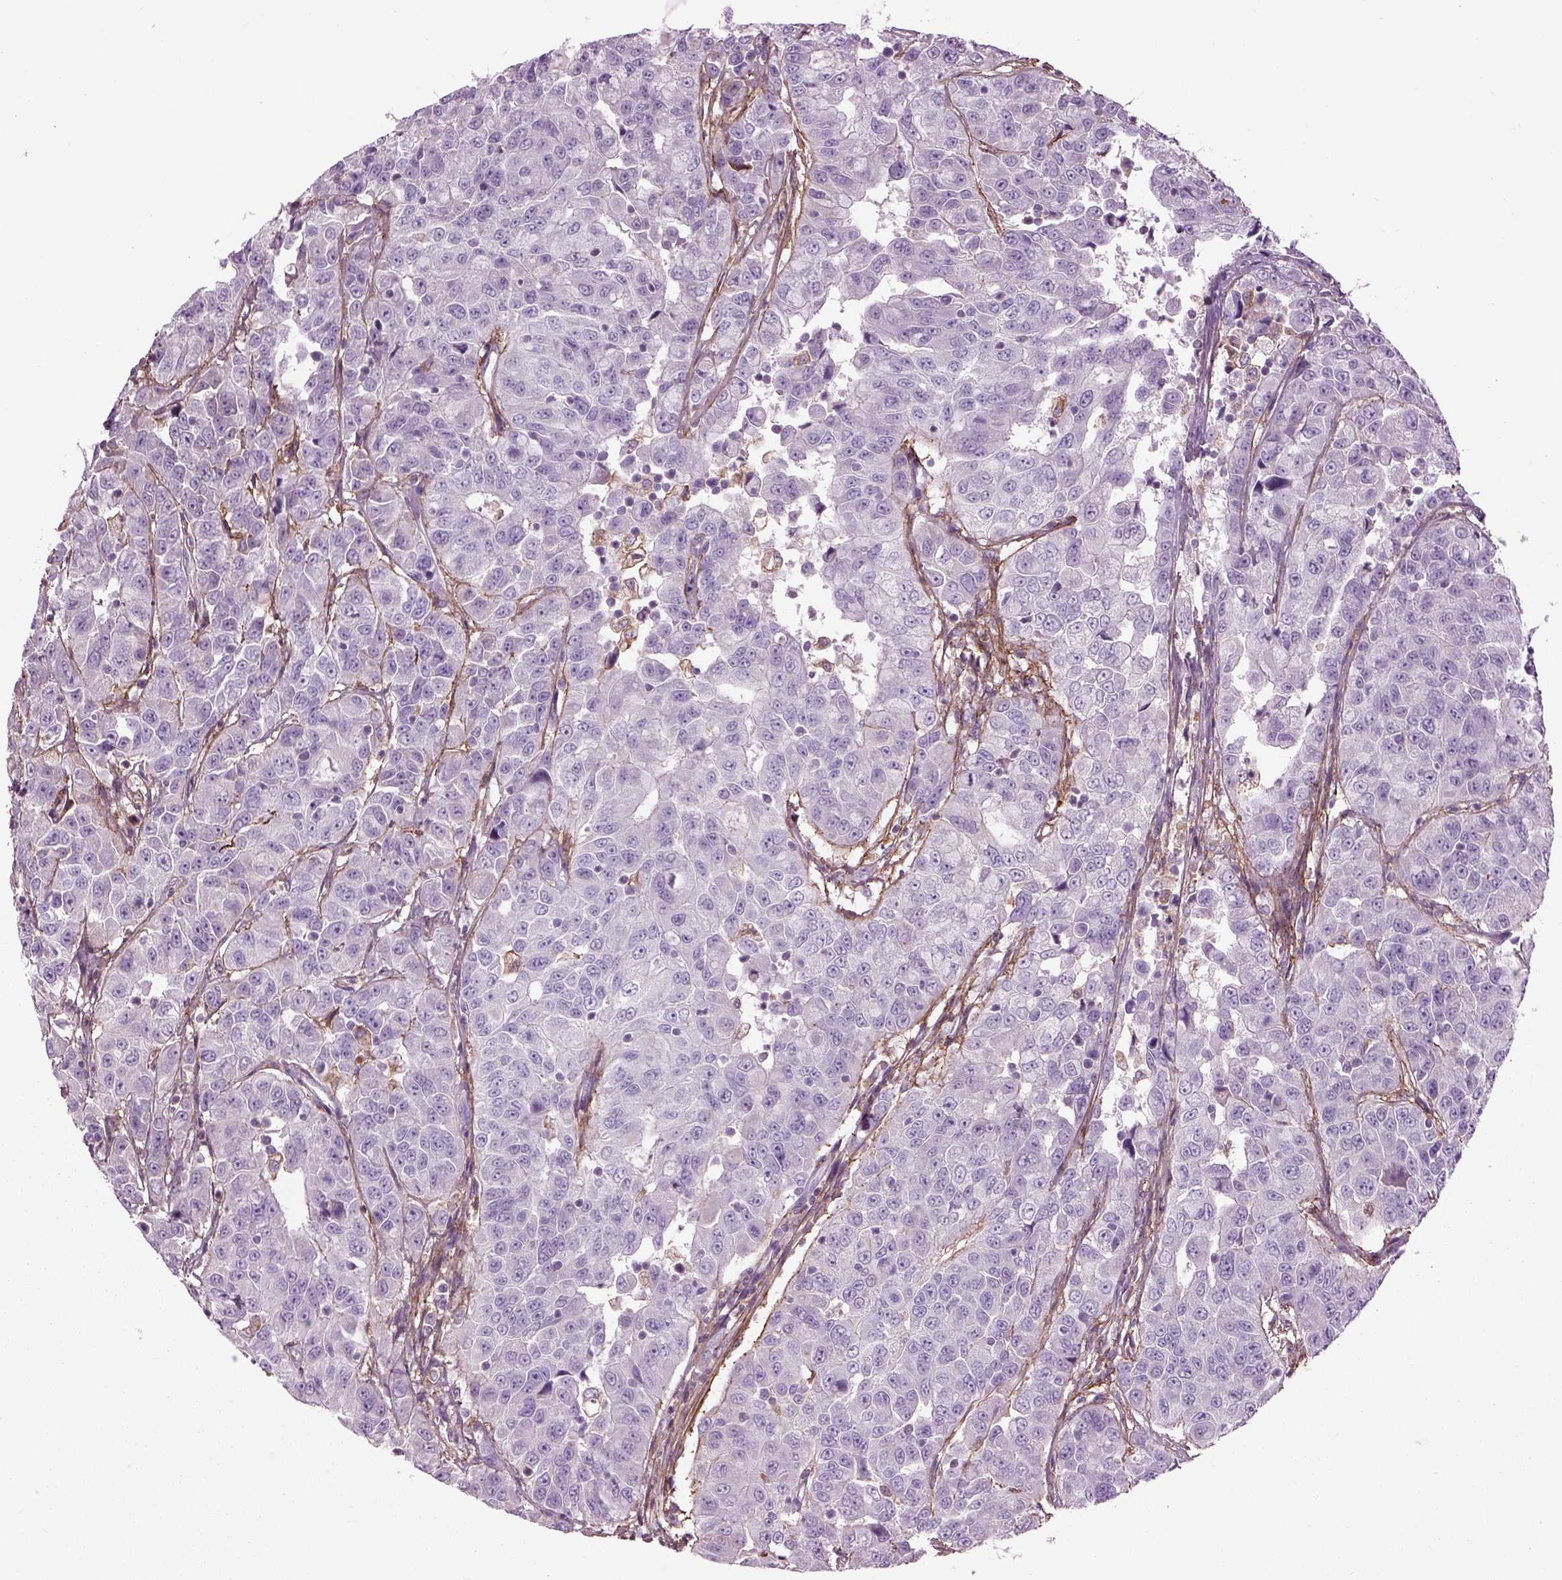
{"staining": {"intensity": "negative", "quantity": "none", "location": "none"}, "tissue": "urothelial cancer", "cell_type": "Tumor cells", "image_type": "cancer", "snomed": [{"axis": "morphology", "description": "Urothelial carcinoma, NOS"}, {"axis": "morphology", "description": "Urothelial carcinoma, High grade"}, {"axis": "topography", "description": "Urinary bladder"}], "caption": "Image shows no protein positivity in tumor cells of transitional cell carcinoma tissue.", "gene": "EMILIN2", "patient": {"sex": "female", "age": 73}}